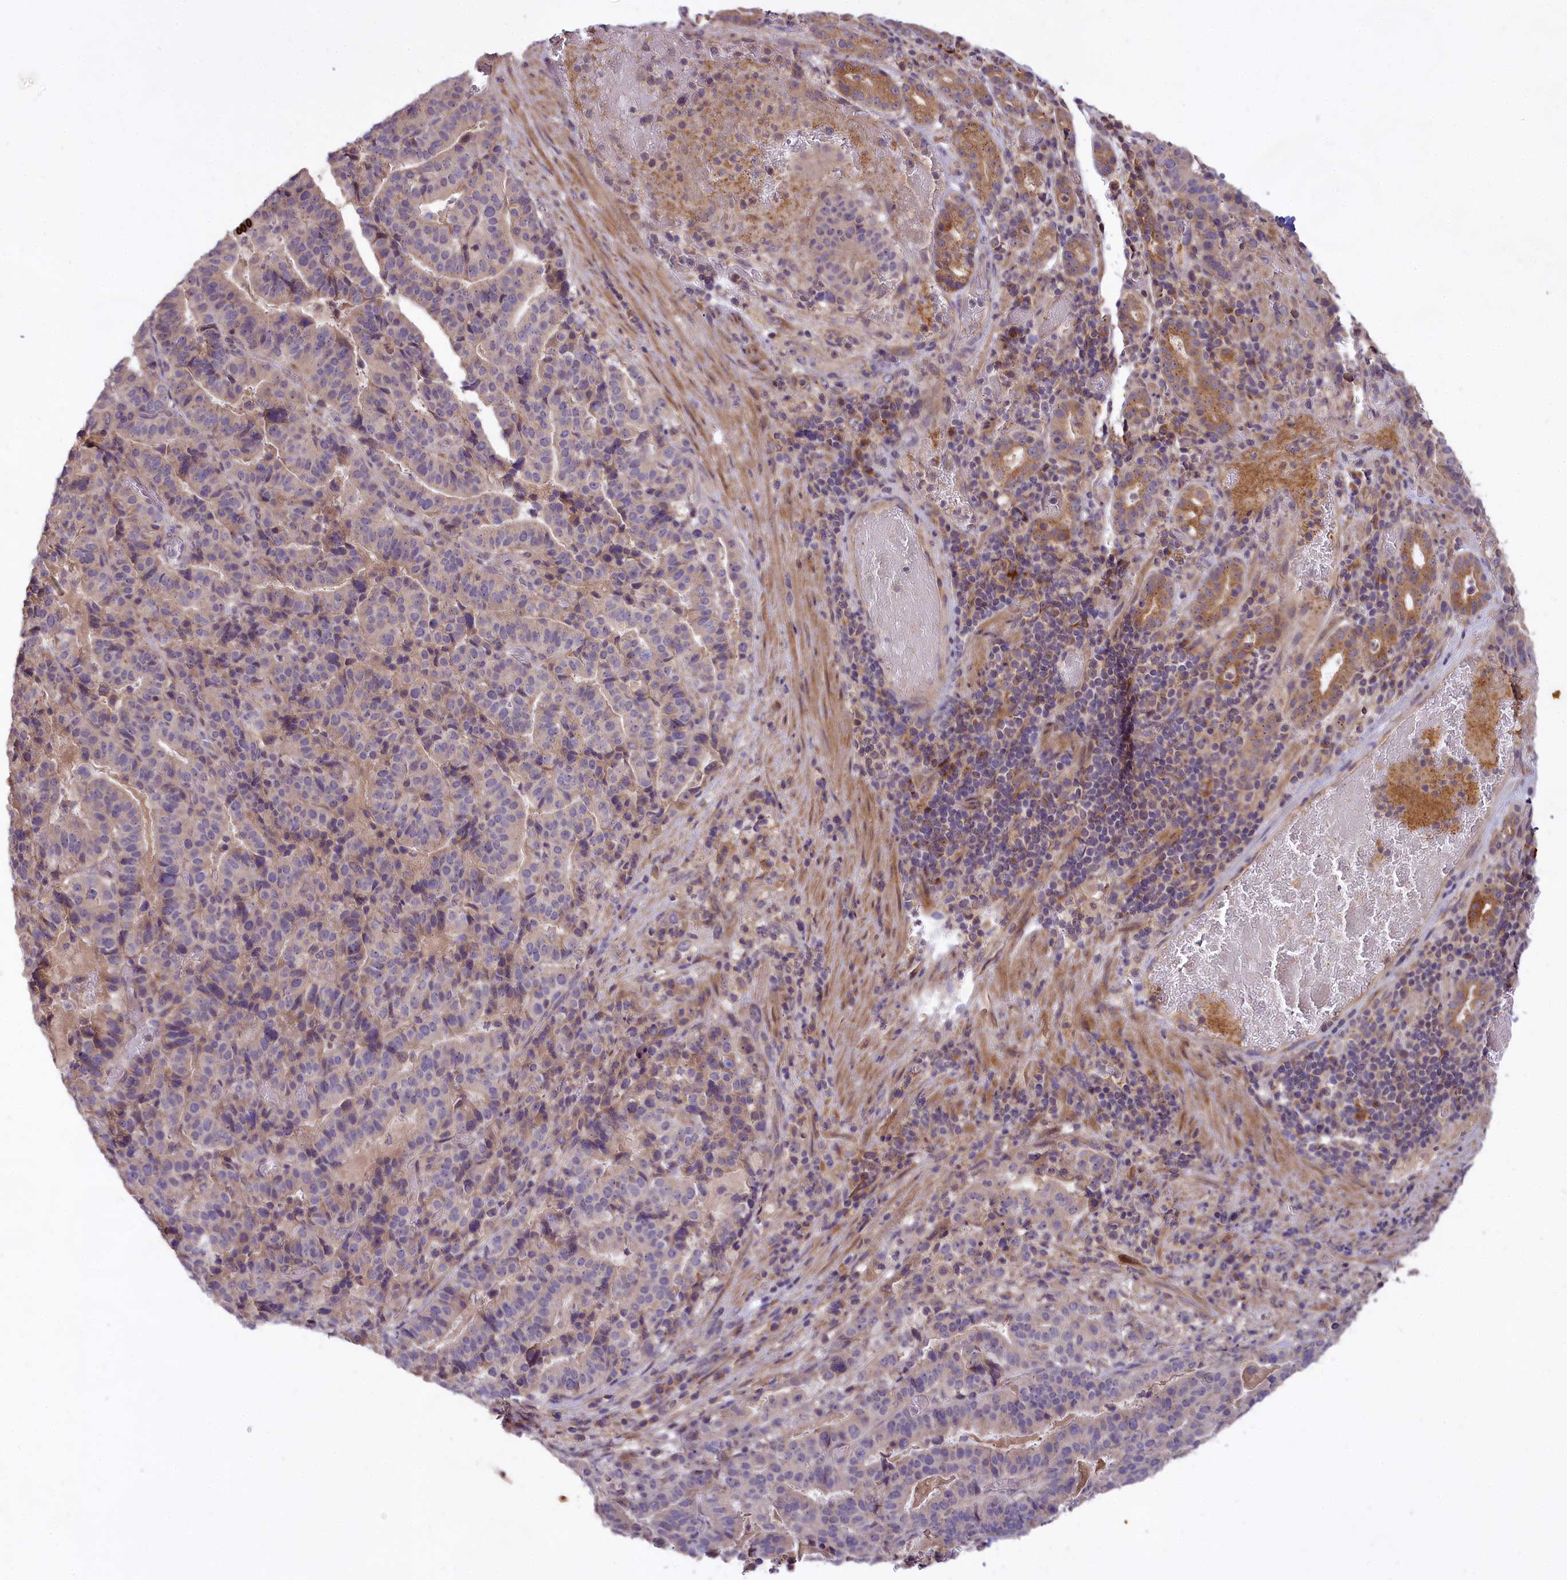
{"staining": {"intensity": "weak", "quantity": "<25%", "location": "cytoplasmic/membranous"}, "tissue": "stomach cancer", "cell_type": "Tumor cells", "image_type": "cancer", "snomed": [{"axis": "morphology", "description": "Adenocarcinoma, NOS"}, {"axis": "topography", "description": "Stomach"}], "caption": "Photomicrograph shows no significant protein staining in tumor cells of stomach cancer (adenocarcinoma). (DAB (3,3'-diaminobenzidine) immunohistochemistry (IHC), high magnification).", "gene": "MEMO1", "patient": {"sex": "male", "age": 48}}